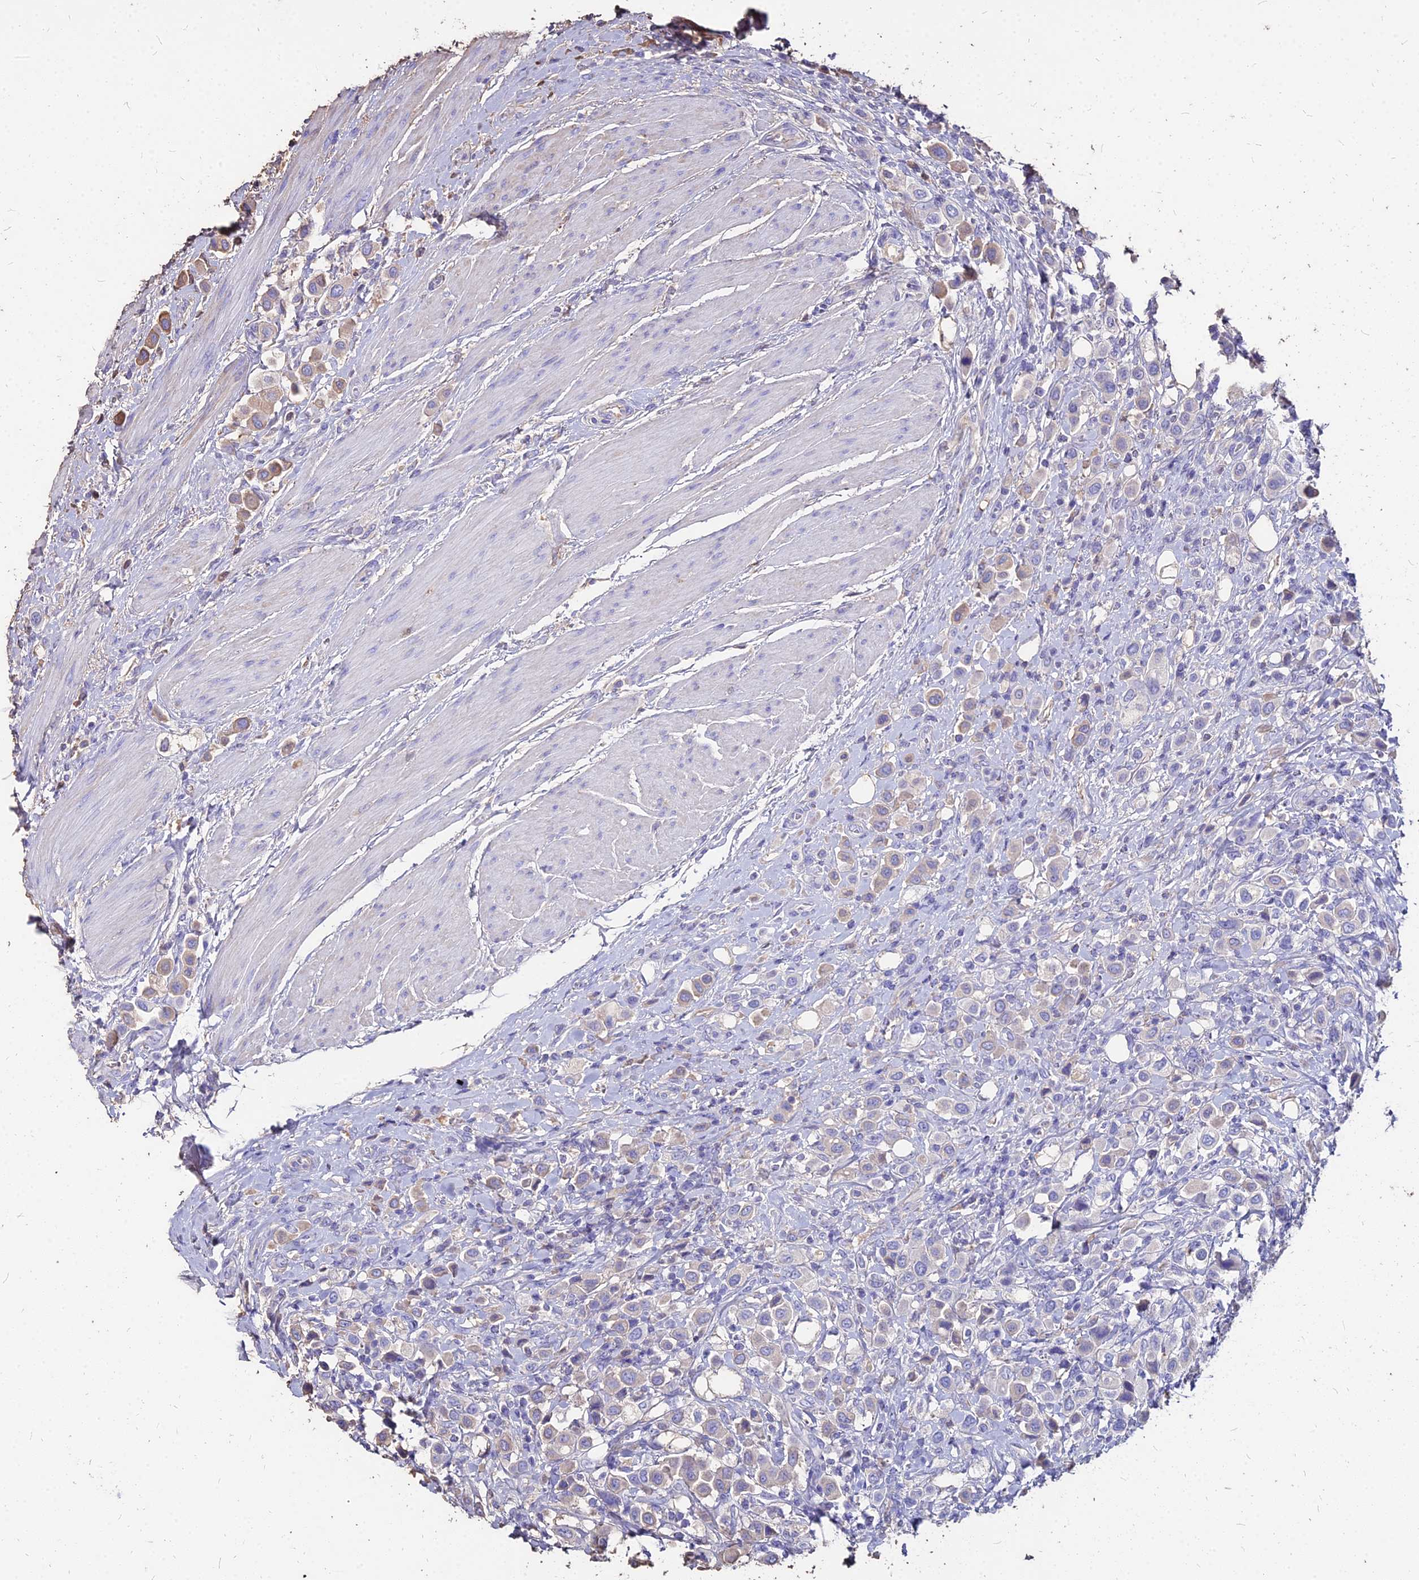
{"staining": {"intensity": "weak", "quantity": "25%-75%", "location": "cytoplasmic/membranous"}, "tissue": "urothelial cancer", "cell_type": "Tumor cells", "image_type": "cancer", "snomed": [{"axis": "morphology", "description": "Urothelial carcinoma, High grade"}, {"axis": "topography", "description": "Urinary bladder"}], "caption": "This is an image of immunohistochemistry staining of urothelial carcinoma (high-grade), which shows weak staining in the cytoplasmic/membranous of tumor cells.", "gene": "NME5", "patient": {"sex": "male", "age": 50}}